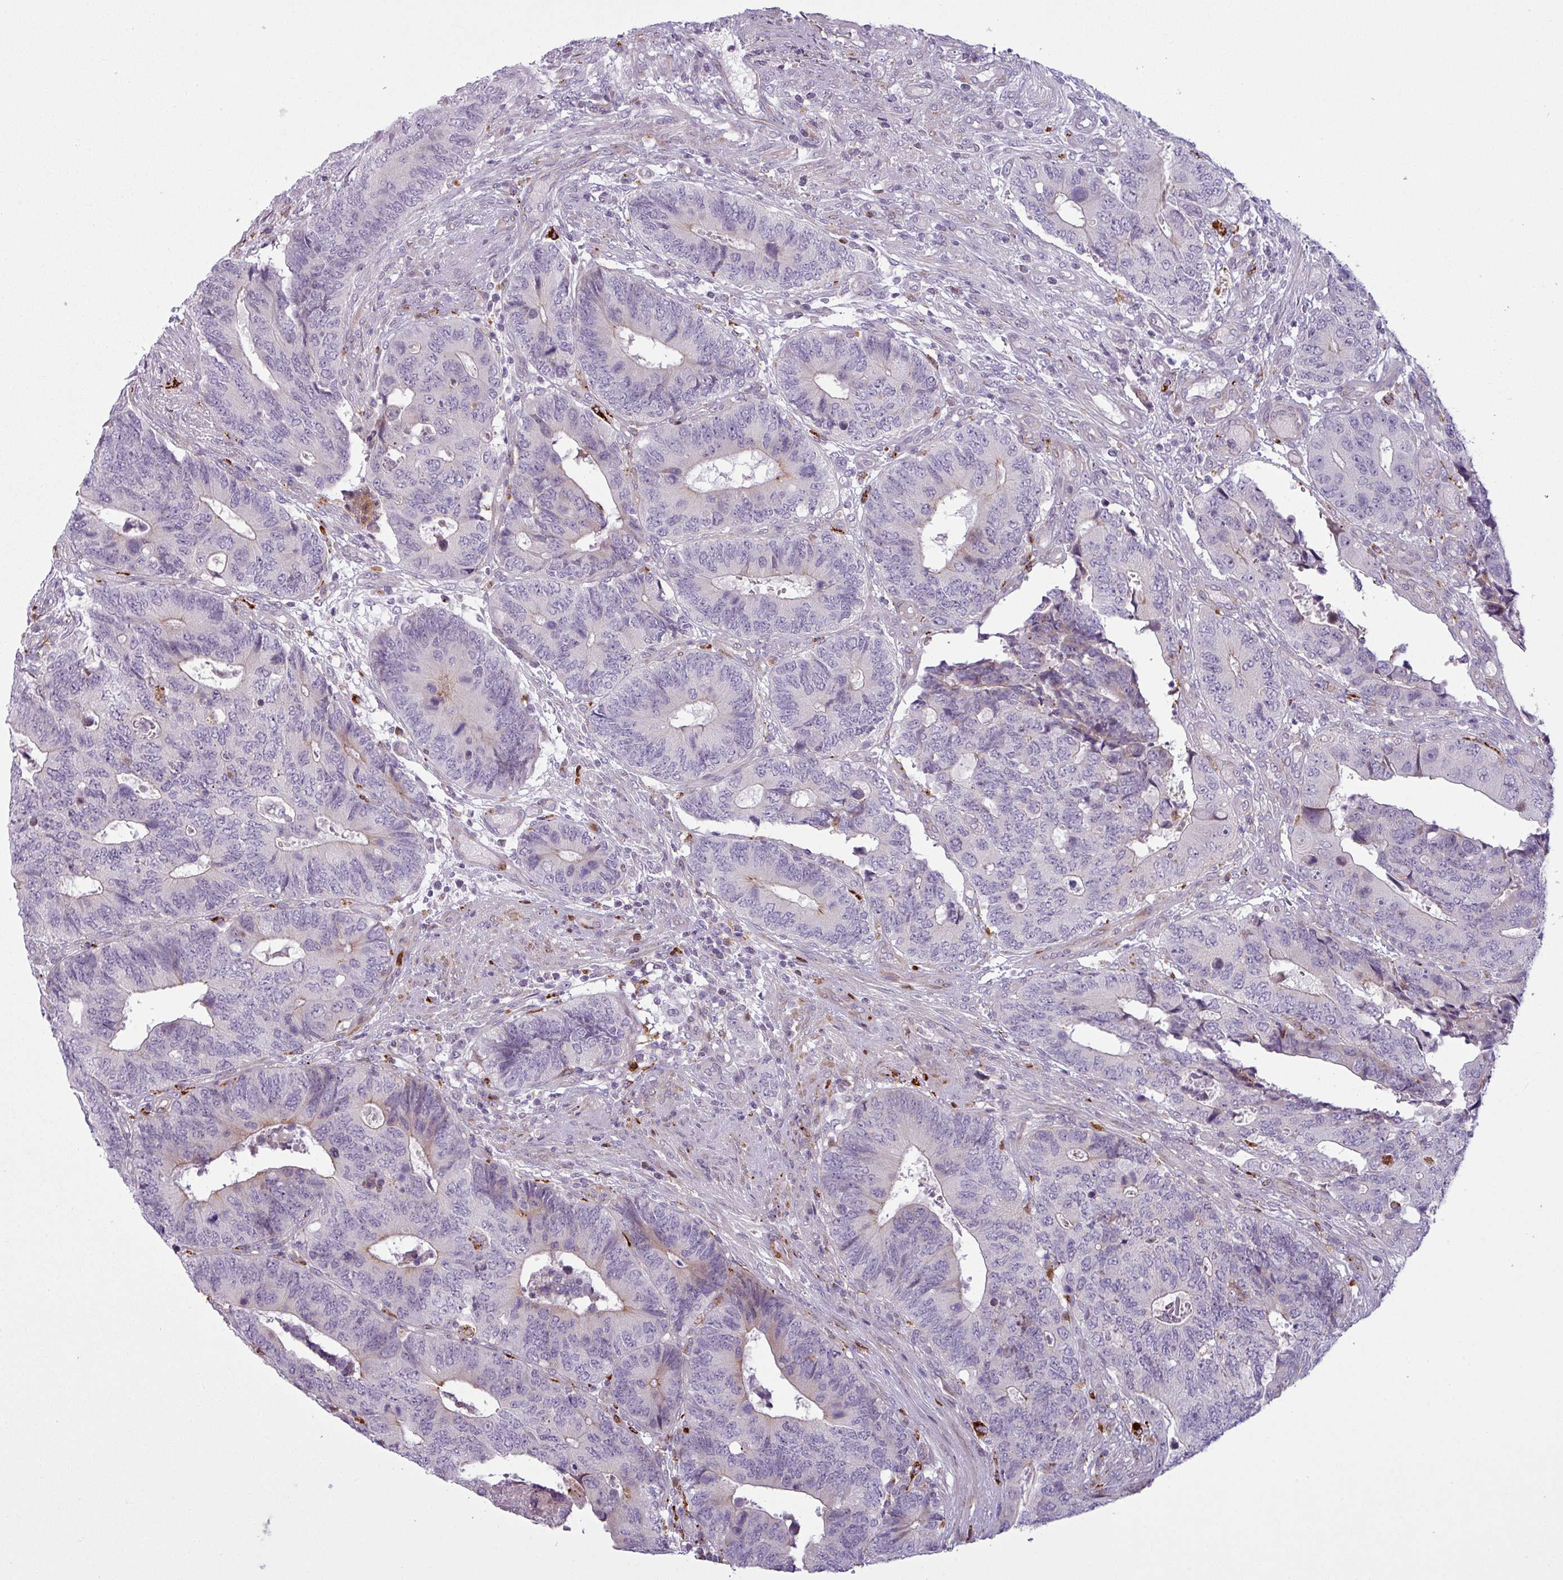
{"staining": {"intensity": "negative", "quantity": "none", "location": "none"}, "tissue": "colorectal cancer", "cell_type": "Tumor cells", "image_type": "cancer", "snomed": [{"axis": "morphology", "description": "Adenocarcinoma, NOS"}, {"axis": "topography", "description": "Colon"}], "caption": "Human adenocarcinoma (colorectal) stained for a protein using immunohistochemistry demonstrates no expression in tumor cells.", "gene": "MAP7D2", "patient": {"sex": "male", "age": 87}}